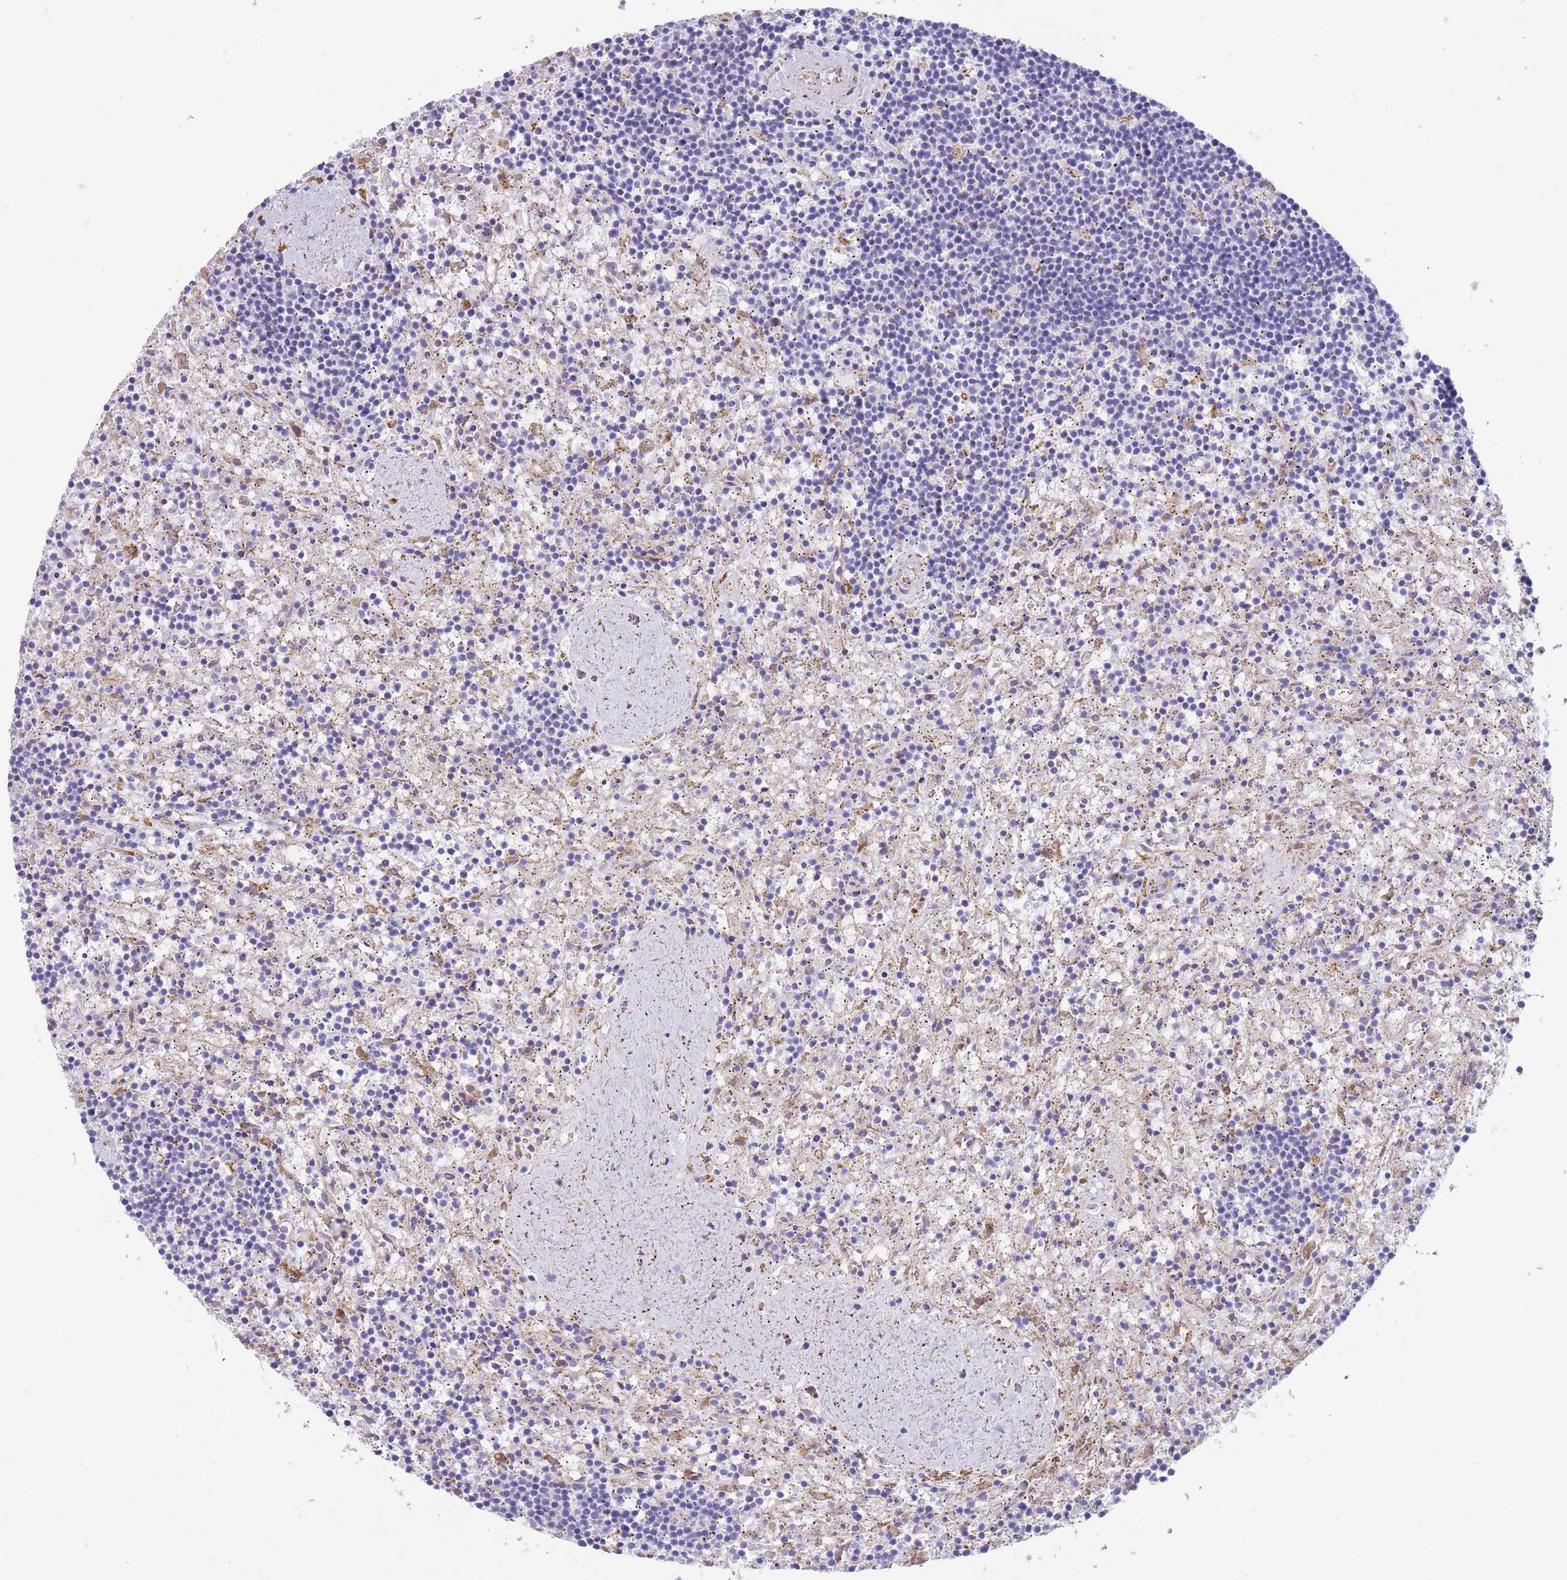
{"staining": {"intensity": "negative", "quantity": "none", "location": "none"}, "tissue": "lymphoma", "cell_type": "Tumor cells", "image_type": "cancer", "snomed": [{"axis": "morphology", "description": "Malignant lymphoma, non-Hodgkin's type, Low grade"}, {"axis": "topography", "description": "Spleen"}], "caption": "Lymphoma was stained to show a protein in brown. There is no significant expression in tumor cells. The staining was performed using DAB (3,3'-diaminobenzidine) to visualize the protein expression in brown, while the nuclei were stained in blue with hematoxylin (Magnification: 20x).", "gene": "DET1", "patient": {"sex": "male", "age": 76}}